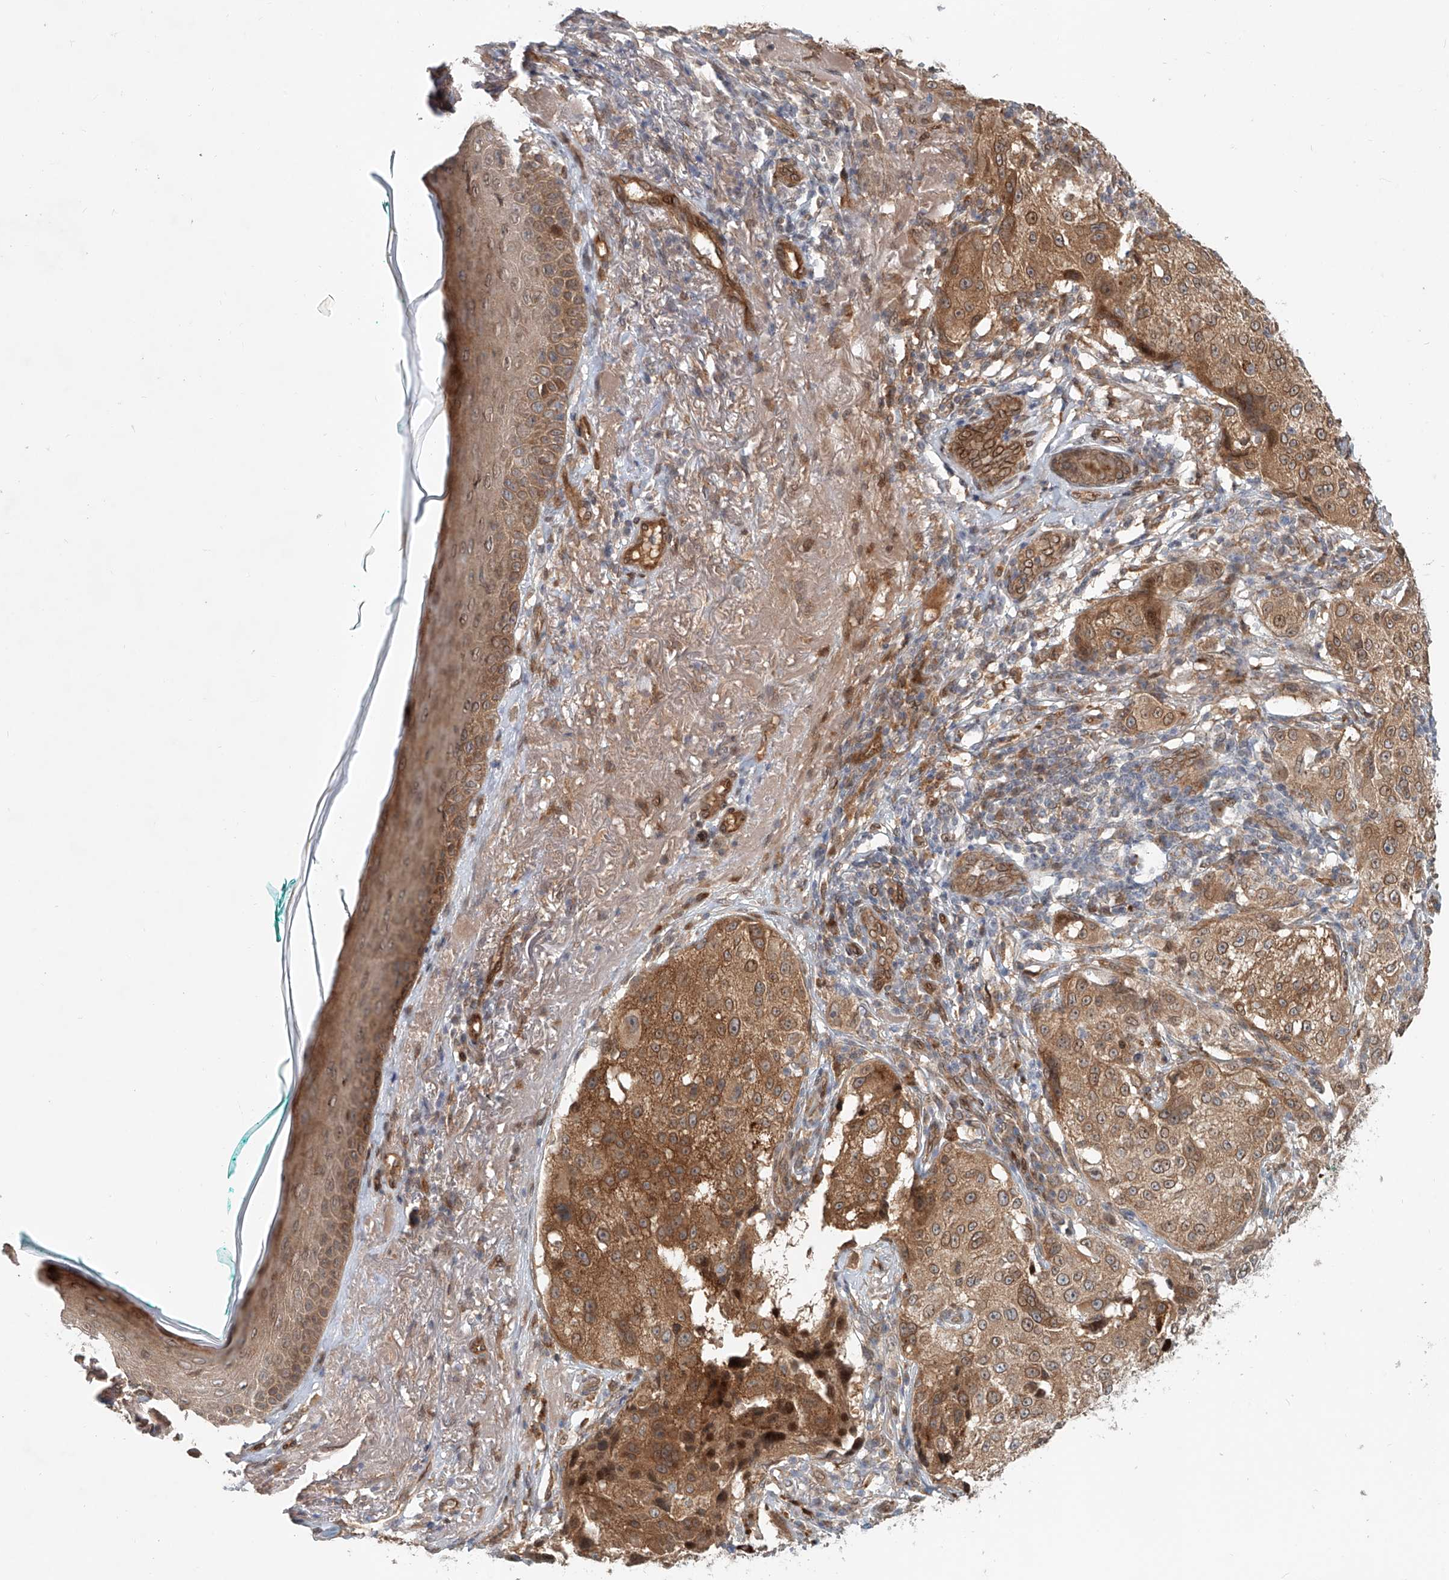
{"staining": {"intensity": "moderate", "quantity": ">75%", "location": "cytoplasmic/membranous,nuclear"}, "tissue": "melanoma", "cell_type": "Tumor cells", "image_type": "cancer", "snomed": [{"axis": "morphology", "description": "Necrosis, NOS"}, {"axis": "morphology", "description": "Malignant melanoma, NOS"}, {"axis": "topography", "description": "Skin"}], "caption": "DAB immunohistochemical staining of melanoma exhibits moderate cytoplasmic/membranous and nuclear protein positivity in approximately >75% of tumor cells. (DAB (3,3'-diaminobenzidine) = brown stain, brightfield microscopy at high magnification).", "gene": "SASH1", "patient": {"sex": "female", "age": 87}}